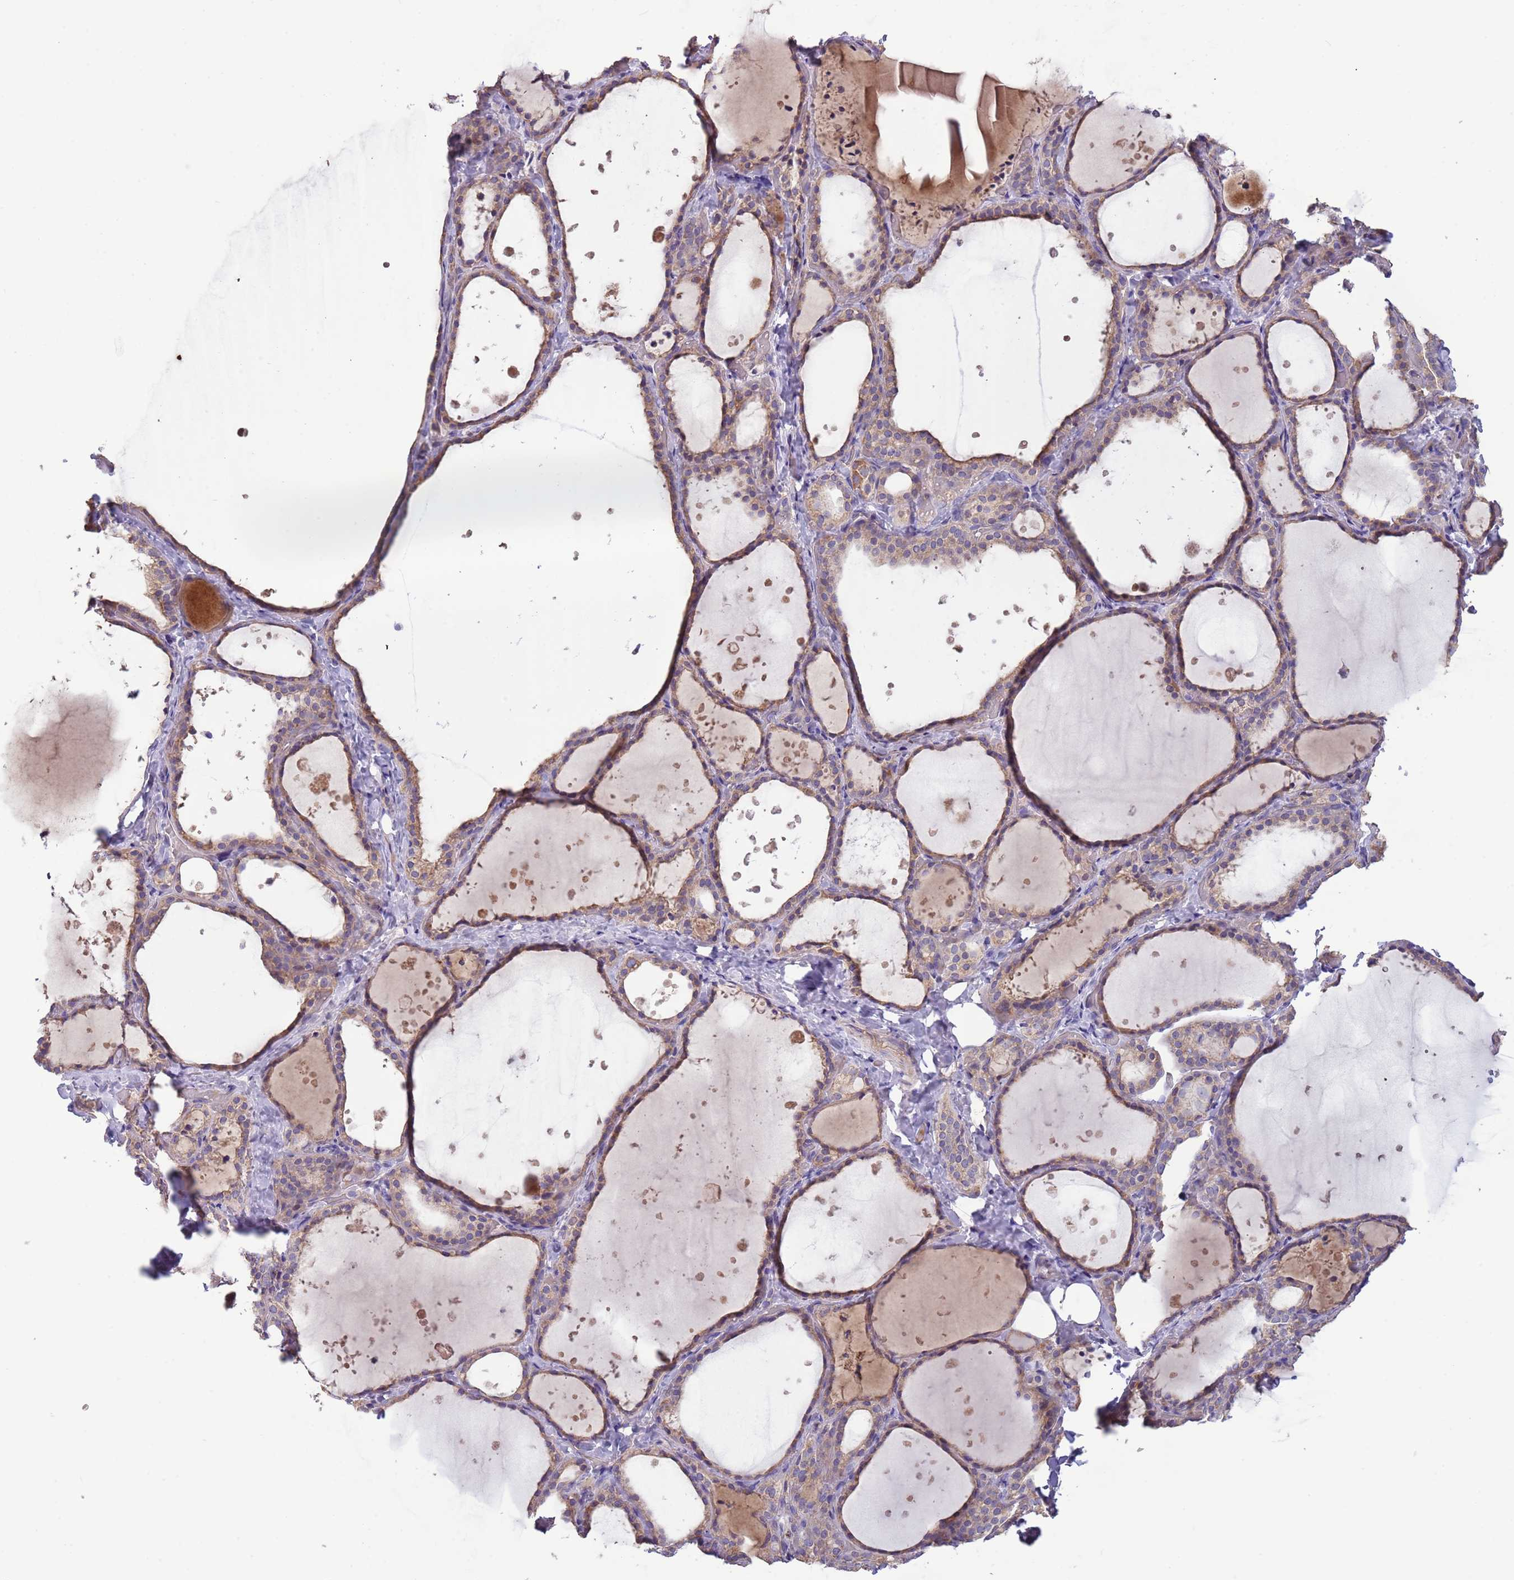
{"staining": {"intensity": "weak", "quantity": ">75%", "location": "cytoplasmic/membranous"}, "tissue": "thyroid gland", "cell_type": "Glandular cells", "image_type": "normal", "snomed": [{"axis": "morphology", "description": "Normal tissue, NOS"}, {"axis": "topography", "description": "Thyroid gland"}], "caption": "This image demonstrates normal thyroid gland stained with IHC to label a protein in brown. The cytoplasmic/membranous of glandular cells show weak positivity for the protein. Nuclei are counter-stained blue.", "gene": "TRMO", "patient": {"sex": "female", "age": 44}}